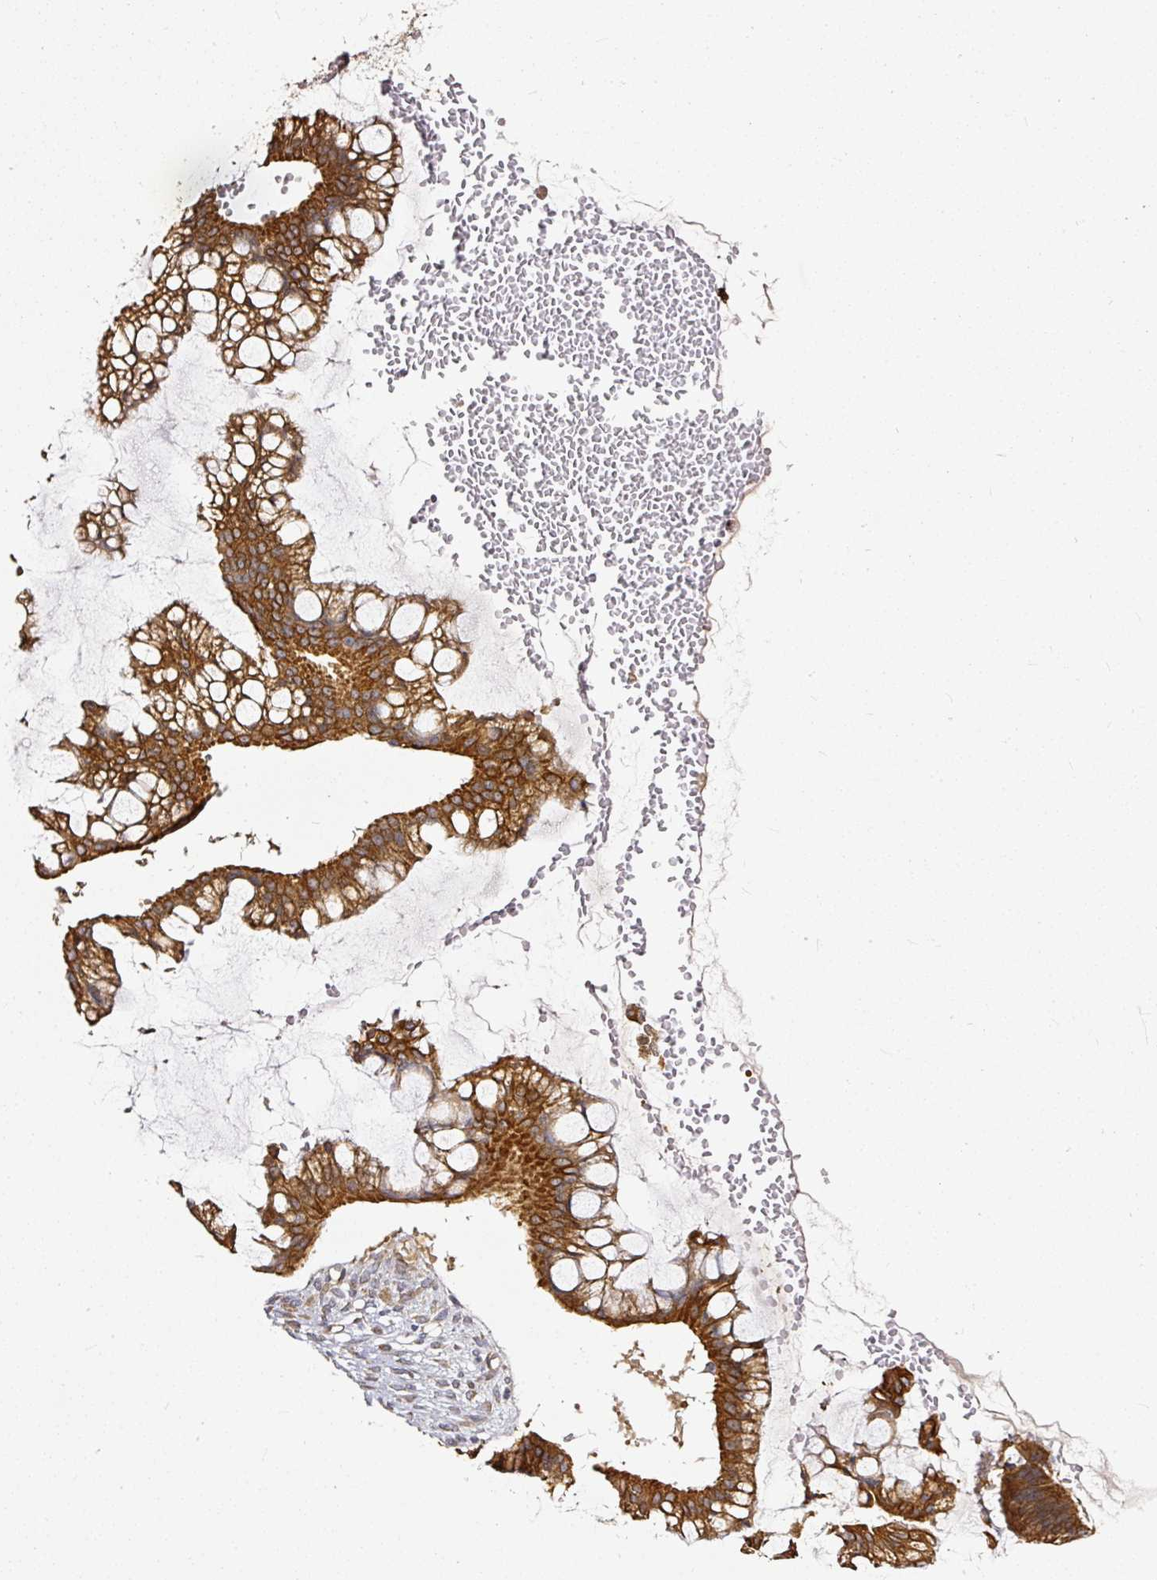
{"staining": {"intensity": "strong", "quantity": ">75%", "location": "cytoplasmic/membranous"}, "tissue": "ovarian cancer", "cell_type": "Tumor cells", "image_type": "cancer", "snomed": [{"axis": "morphology", "description": "Cystadenocarcinoma, mucinous, NOS"}, {"axis": "topography", "description": "Ovary"}], "caption": "Ovarian mucinous cystadenocarcinoma stained with immunohistochemistry (IHC) exhibits strong cytoplasmic/membranous expression in about >75% of tumor cells. The staining was performed using DAB to visualize the protein expression in brown, while the nuclei were stained in blue with hematoxylin (Magnification: 20x).", "gene": "MIF4GD", "patient": {"sex": "female", "age": 73}}